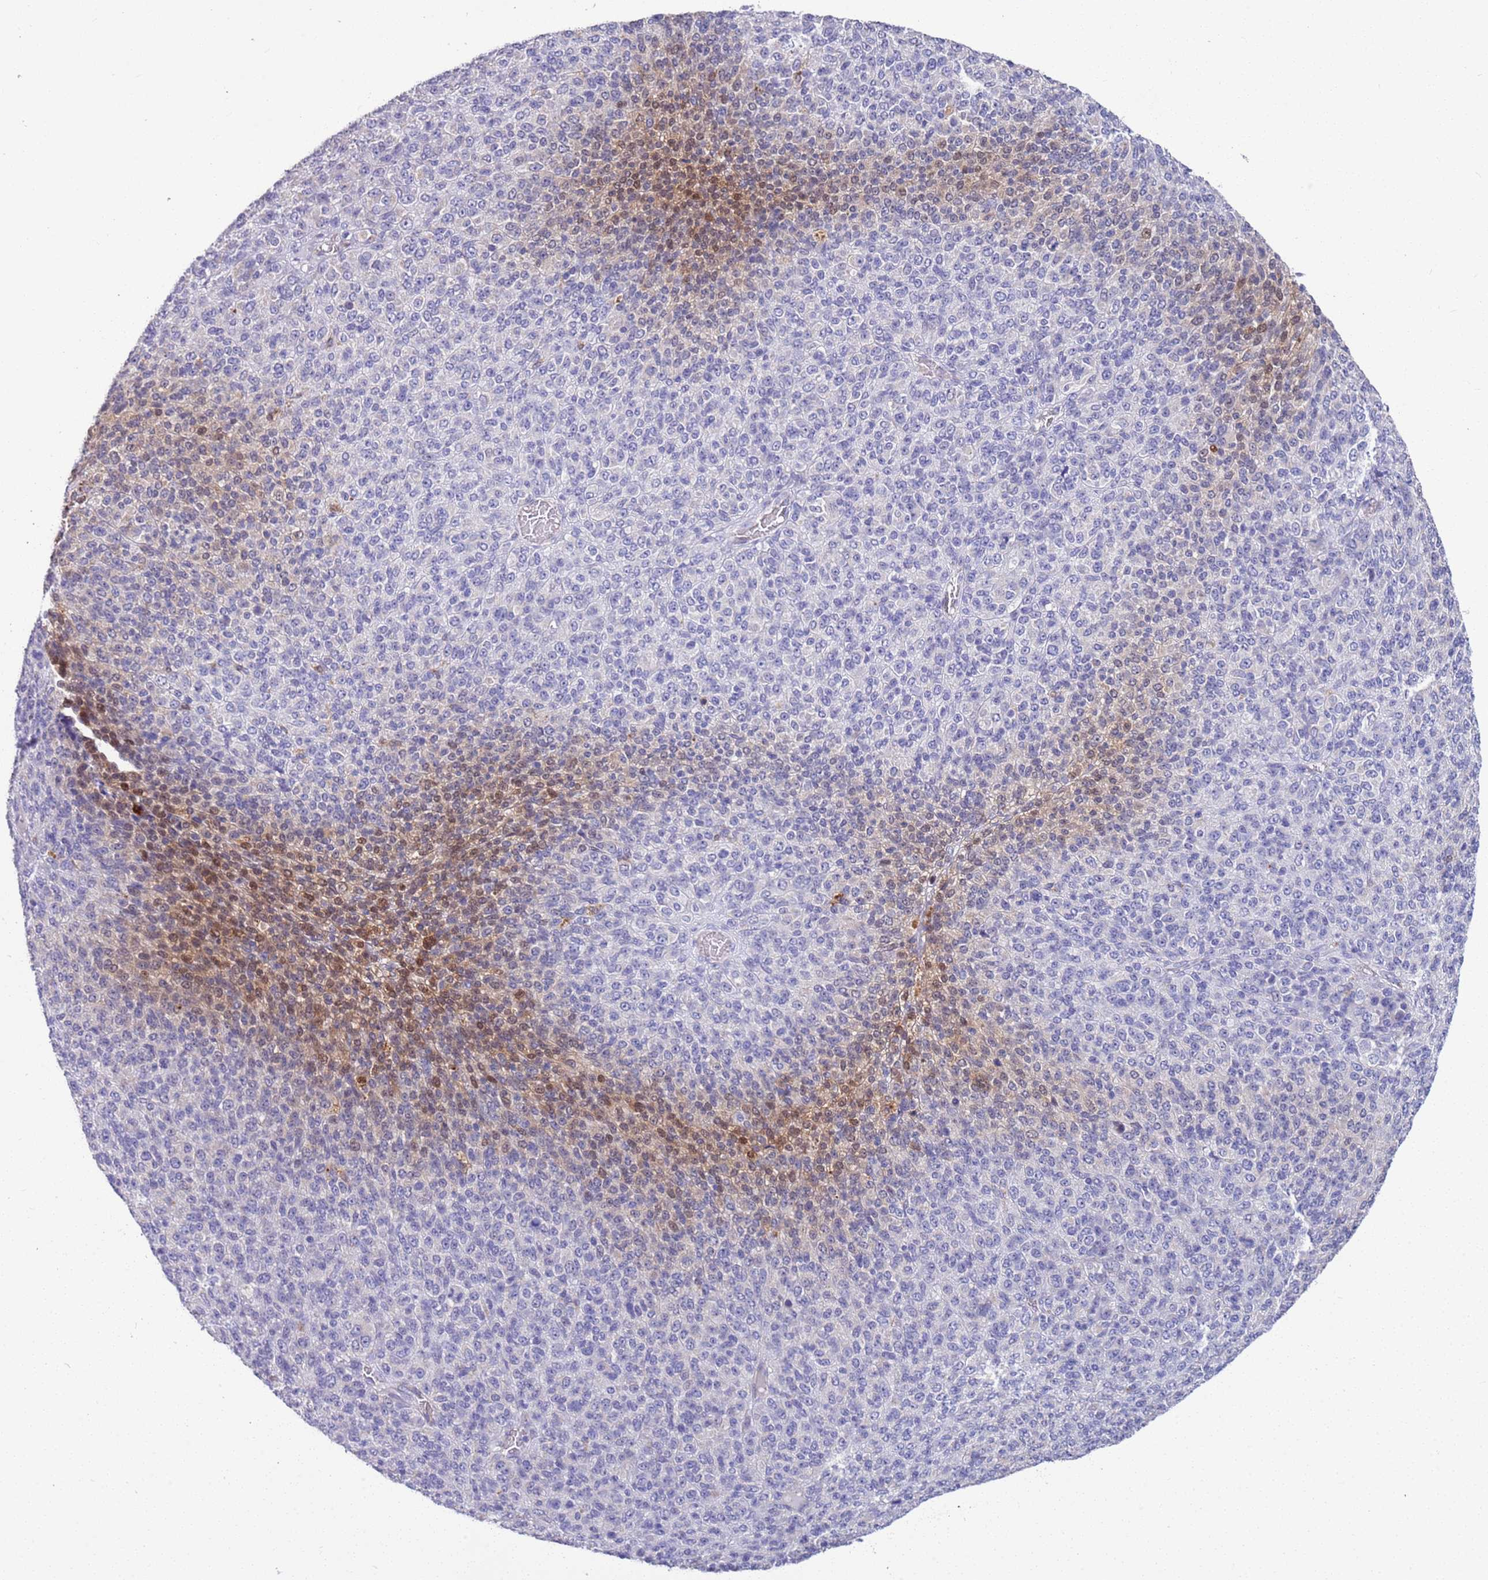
{"staining": {"intensity": "moderate", "quantity": "<25%", "location": "nuclear"}, "tissue": "melanoma", "cell_type": "Tumor cells", "image_type": "cancer", "snomed": [{"axis": "morphology", "description": "Malignant melanoma, Metastatic site"}, {"axis": "topography", "description": "Brain"}], "caption": "Immunohistochemistry of human melanoma demonstrates low levels of moderate nuclear staining in approximately <25% of tumor cells.", "gene": "BRMS1L", "patient": {"sex": "female", "age": 56}}